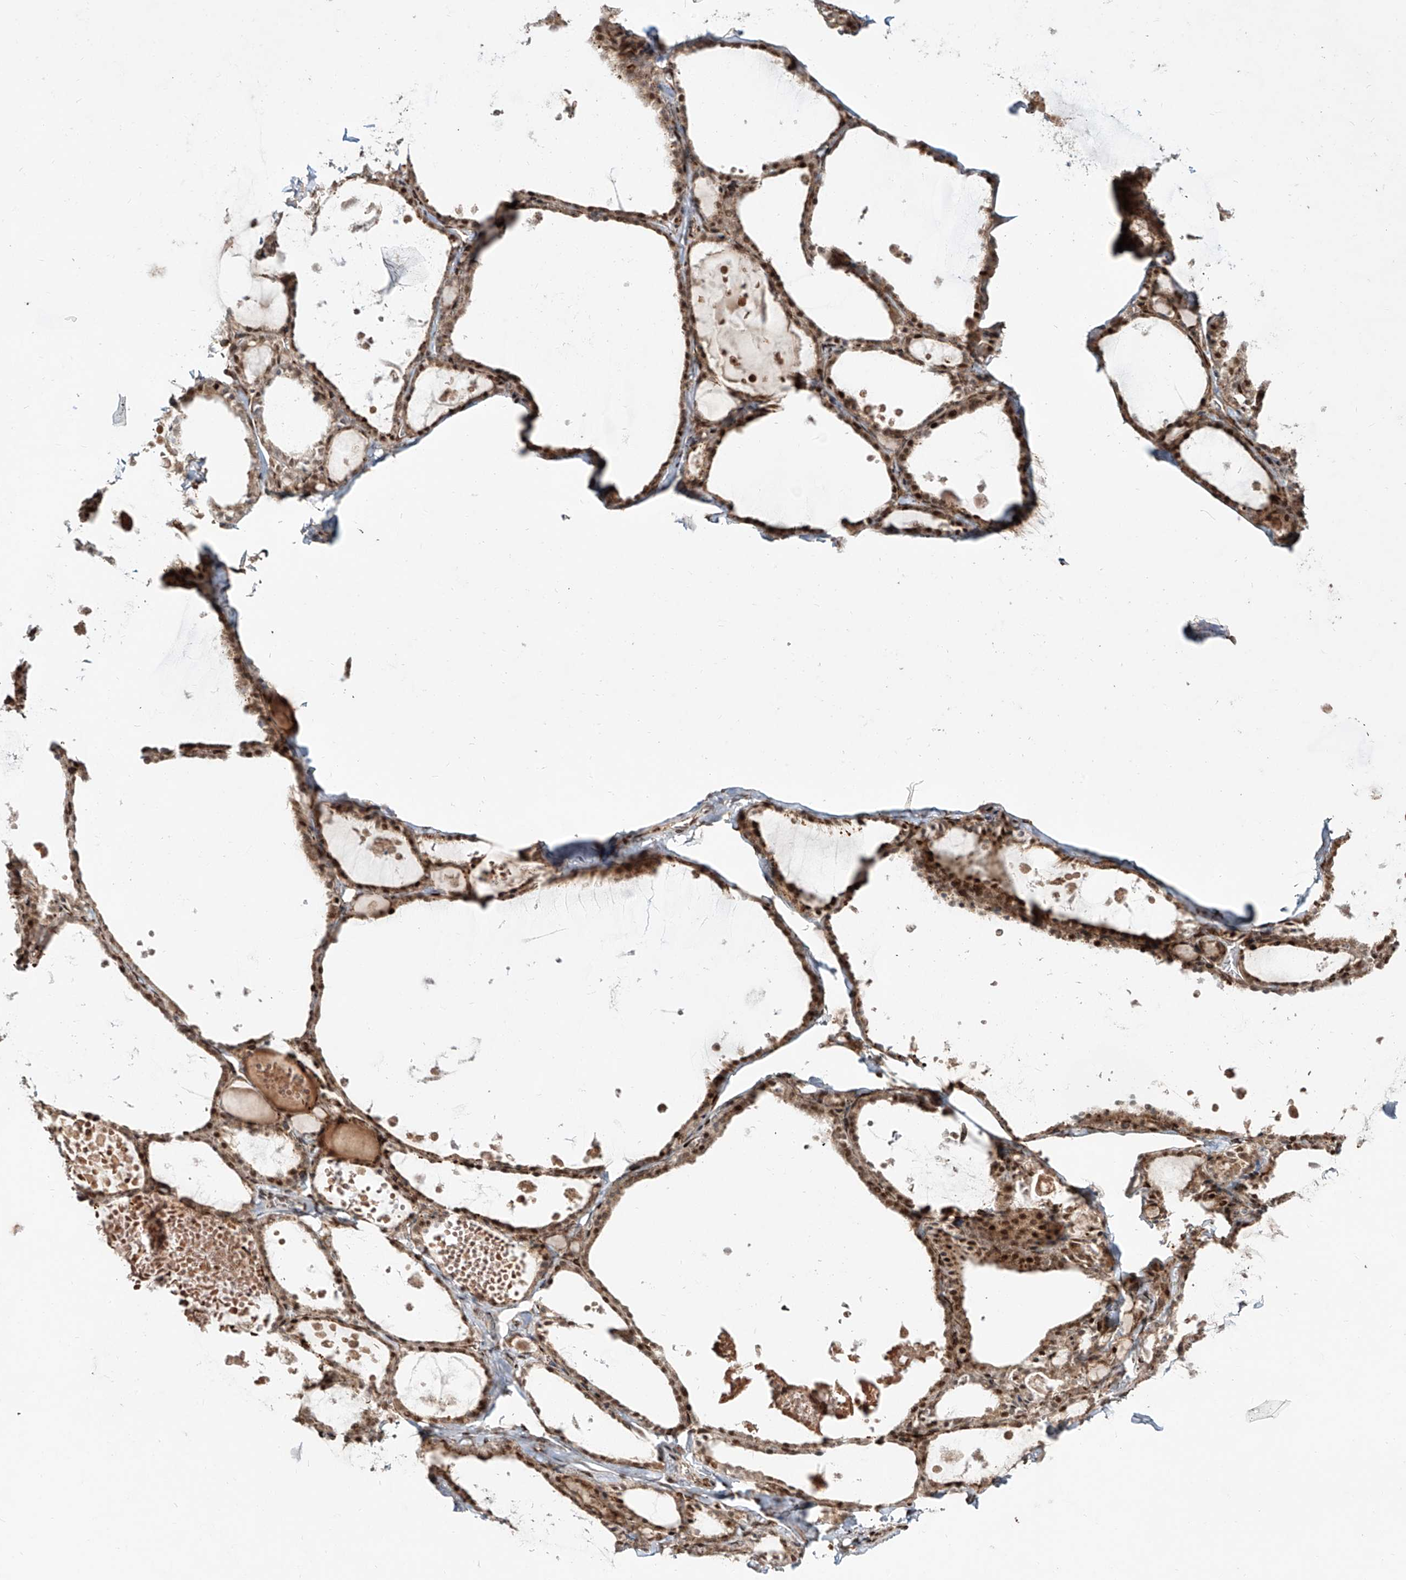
{"staining": {"intensity": "moderate", "quantity": ">75%", "location": "cytoplasmic/membranous,nuclear"}, "tissue": "thyroid gland", "cell_type": "Glandular cells", "image_type": "normal", "snomed": [{"axis": "morphology", "description": "Normal tissue, NOS"}, {"axis": "topography", "description": "Thyroid gland"}], "caption": "IHC histopathology image of unremarkable thyroid gland: thyroid gland stained using immunohistochemistry (IHC) displays medium levels of moderate protein expression localized specifically in the cytoplasmic/membranous,nuclear of glandular cells, appearing as a cytoplasmic/membranous,nuclear brown color.", "gene": "ZNF710", "patient": {"sex": "male", "age": 56}}